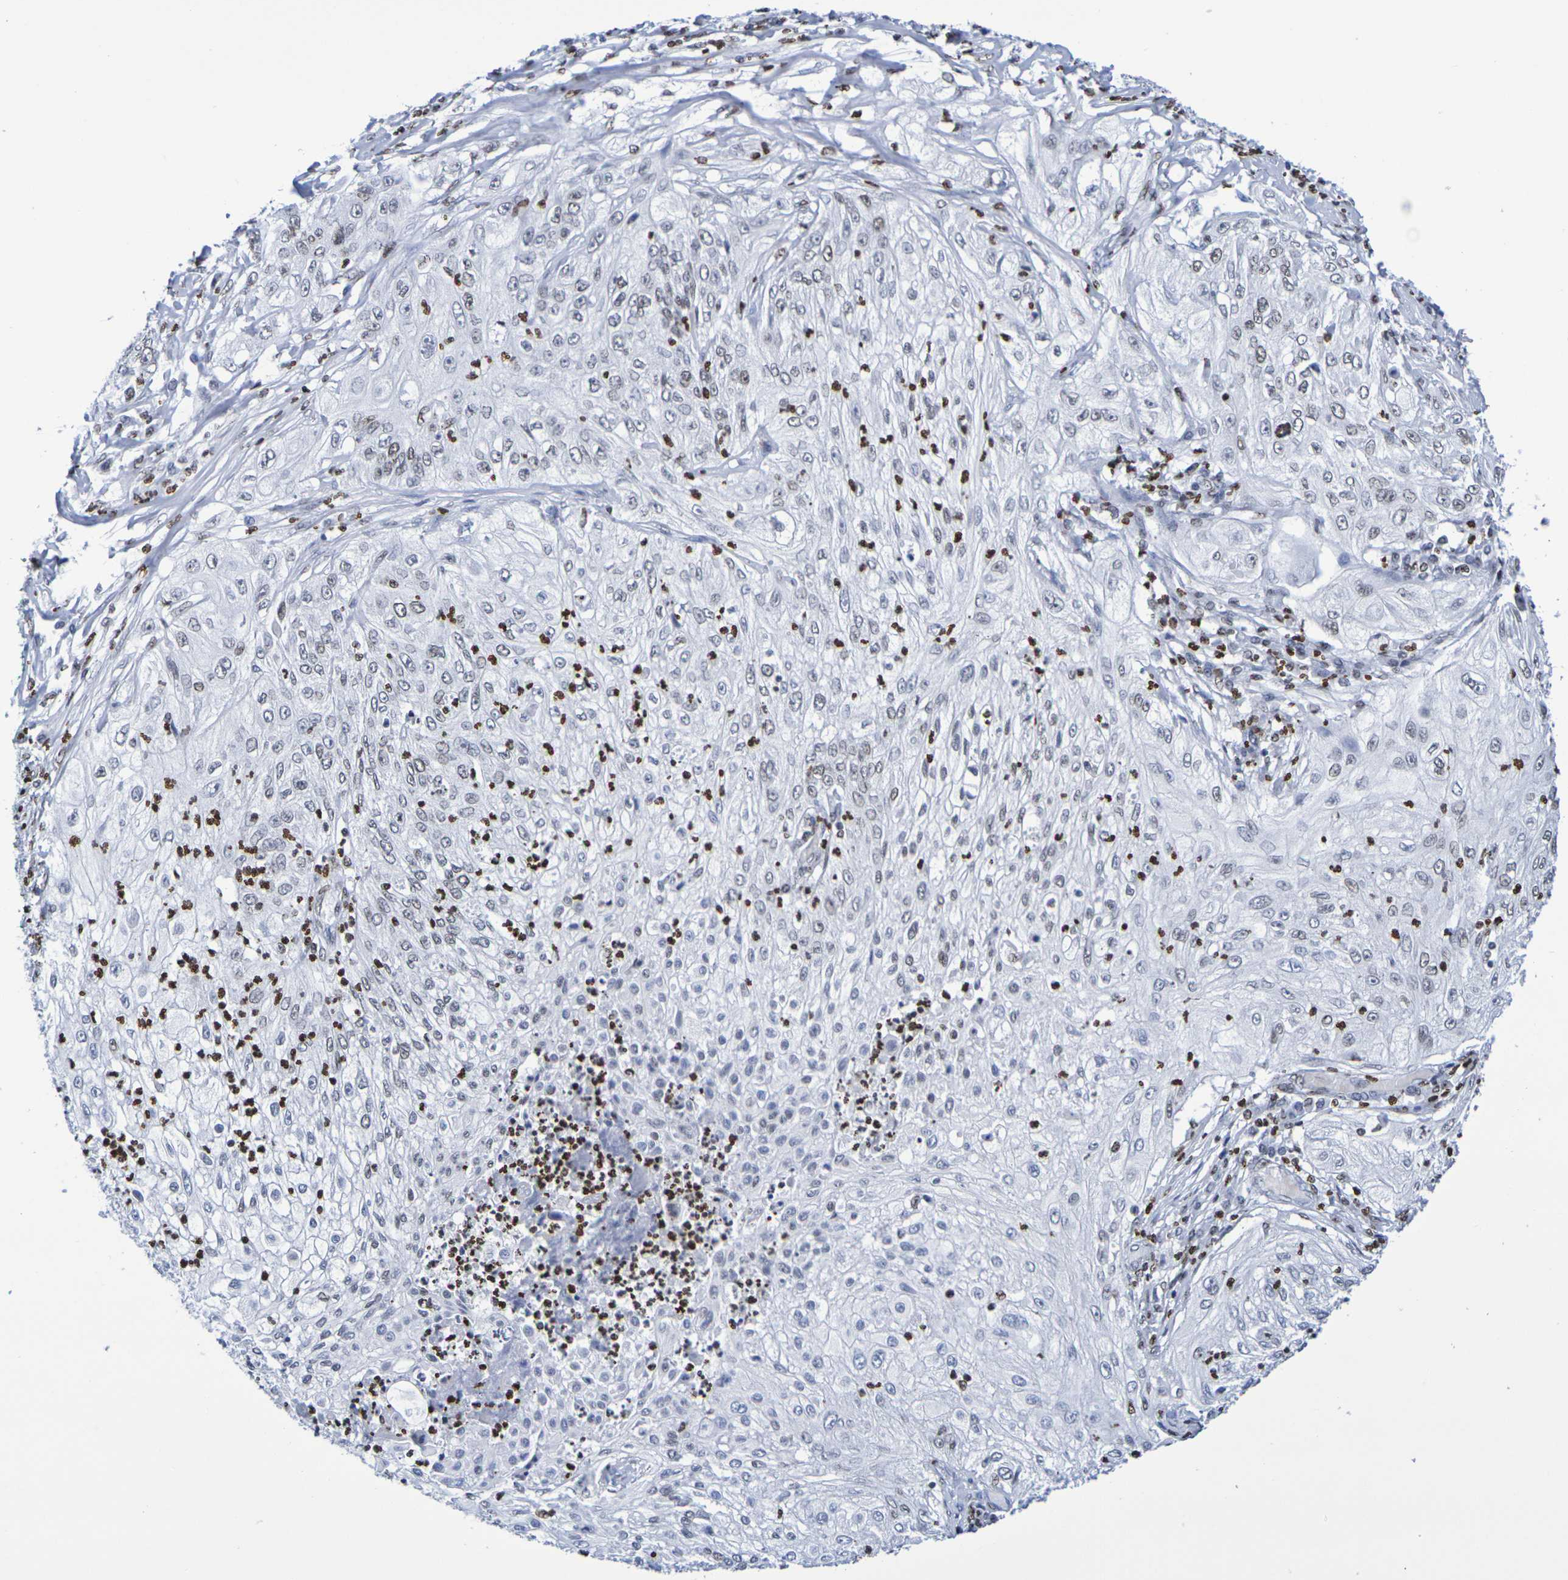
{"staining": {"intensity": "negative", "quantity": "none", "location": "none"}, "tissue": "lung cancer", "cell_type": "Tumor cells", "image_type": "cancer", "snomed": [{"axis": "morphology", "description": "Inflammation, NOS"}, {"axis": "morphology", "description": "Squamous cell carcinoma, NOS"}, {"axis": "topography", "description": "Lymph node"}, {"axis": "topography", "description": "Soft tissue"}, {"axis": "topography", "description": "Lung"}], "caption": "This is a micrograph of IHC staining of lung cancer, which shows no positivity in tumor cells.", "gene": "H1-5", "patient": {"sex": "male", "age": 66}}